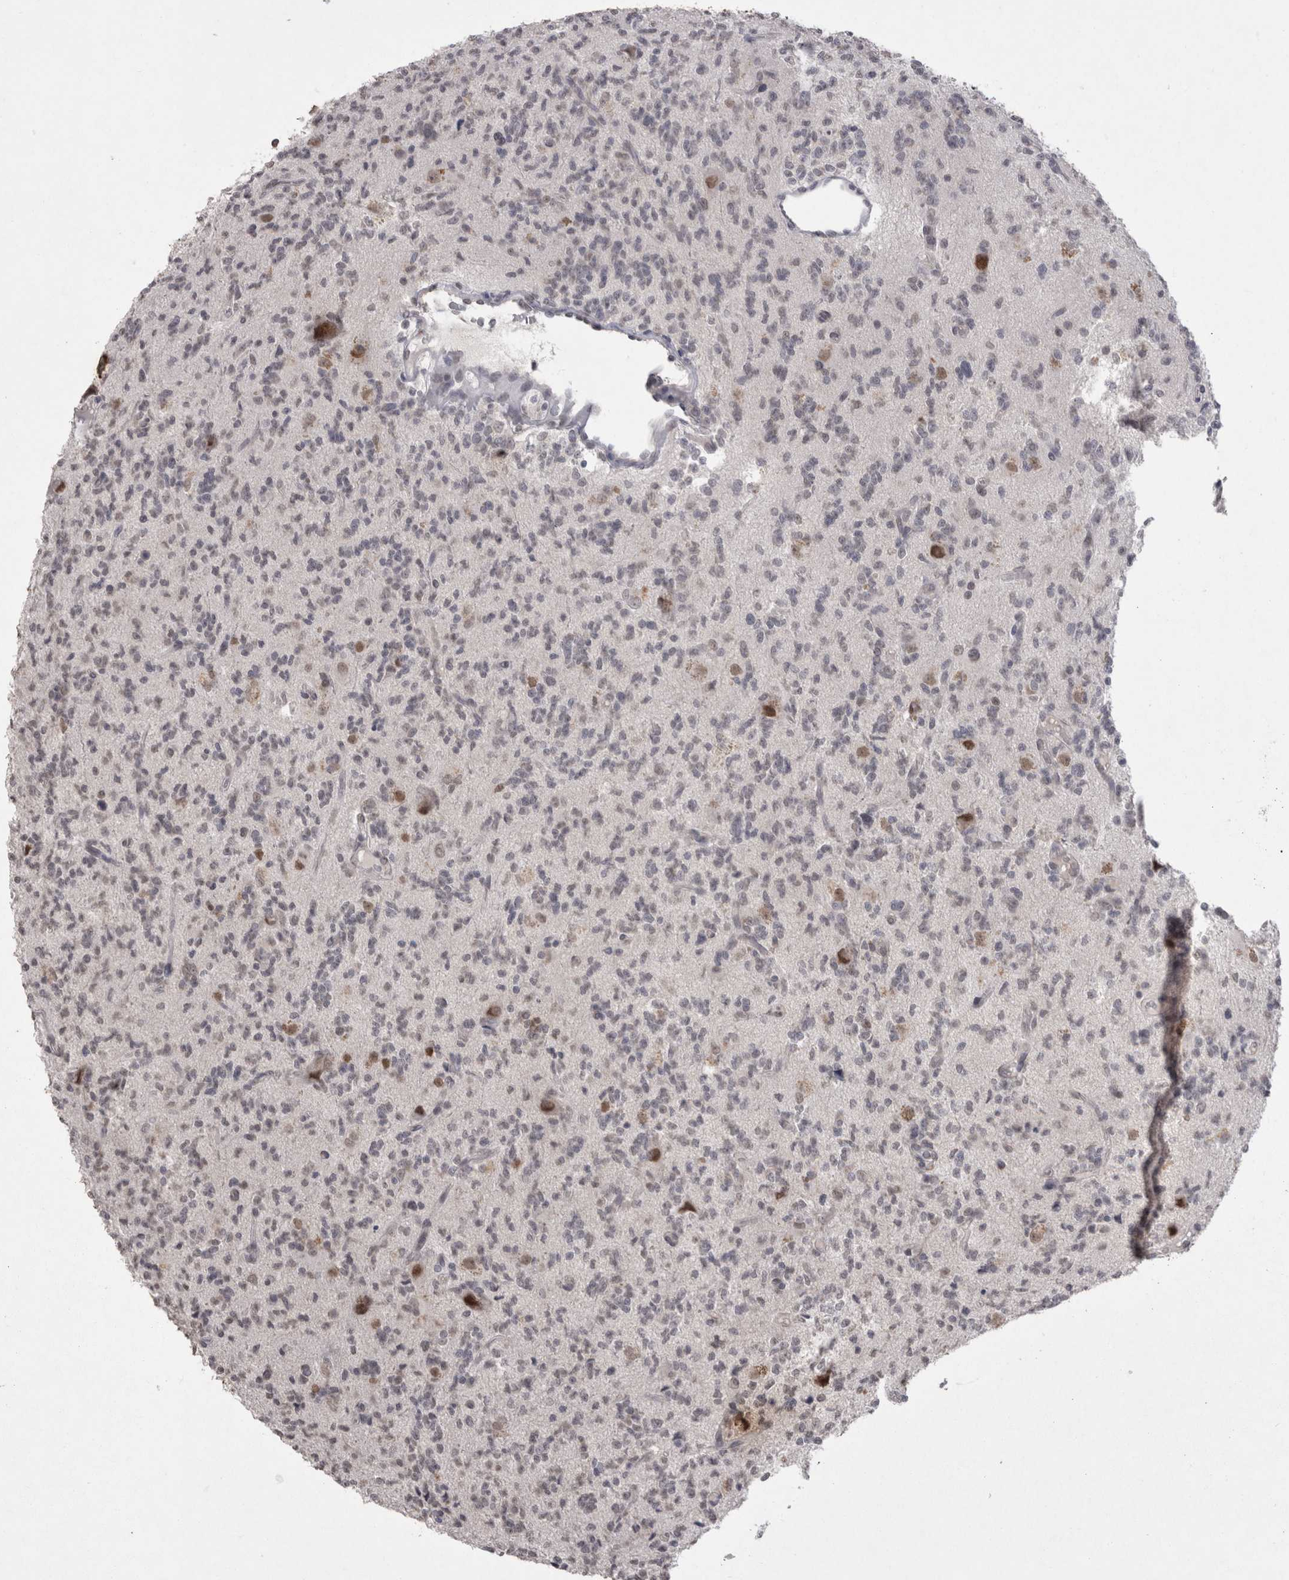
{"staining": {"intensity": "moderate", "quantity": "<25%", "location": "nuclear"}, "tissue": "glioma", "cell_type": "Tumor cells", "image_type": "cancer", "snomed": [{"axis": "morphology", "description": "Glioma, malignant, High grade"}, {"axis": "topography", "description": "Brain"}], "caption": "Immunohistochemical staining of human malignant high-grade glioma displays low levels of moderate nuclear staining in approximately <25% of tumor cells.", "gene": "DDX4", "patient": {"sex": "female", "age": 62}}